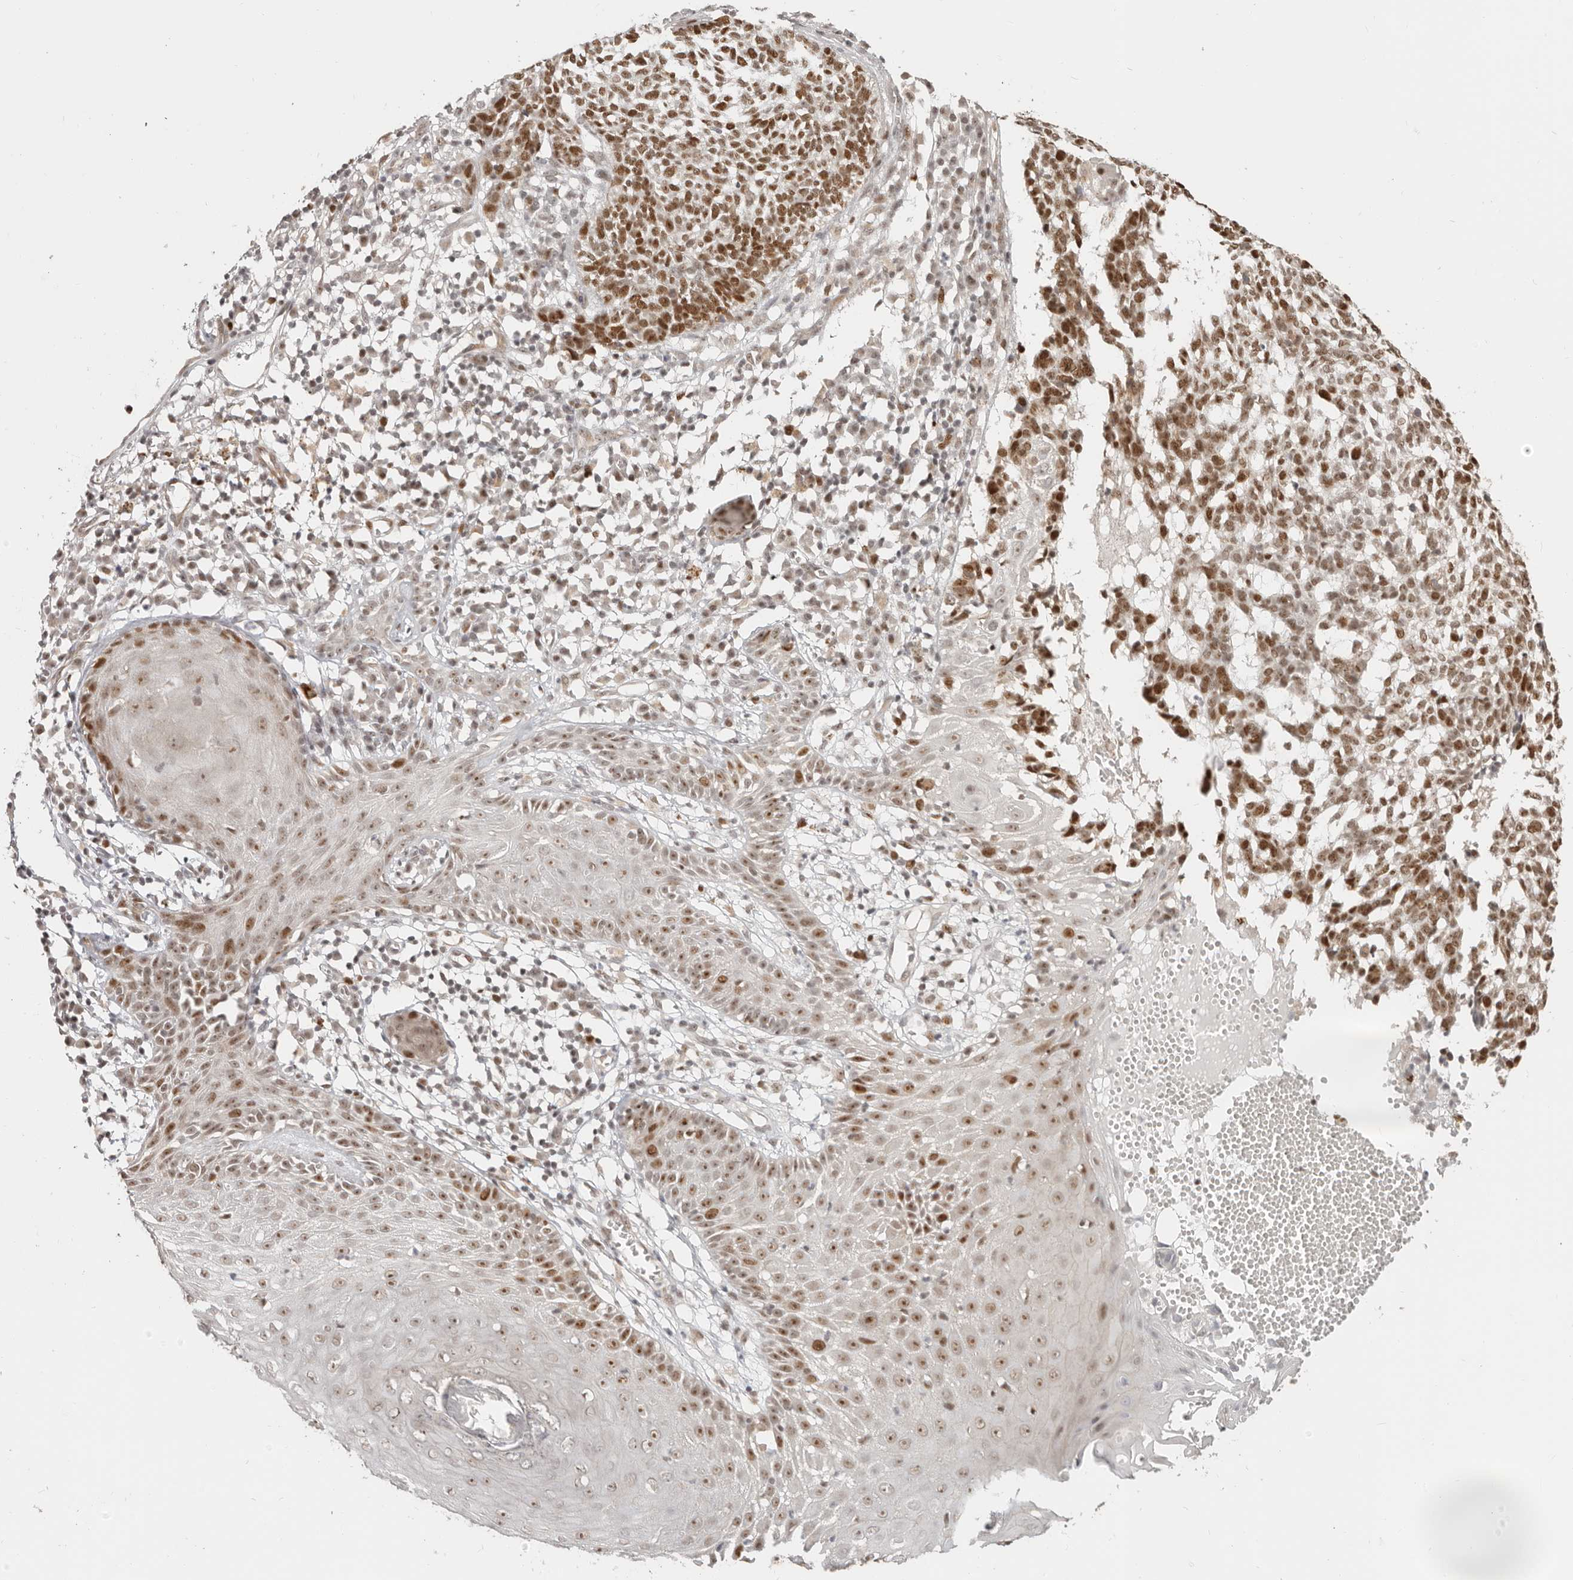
{"staining": {"intensity": "moderate", "quantity": ">75%", "location": "nuclear"}, "tissue": "skin cancer", "cell_type": "Tumor cells", "image_type": "cancer", "snomed": [{"axis": "morphology", "description": "Basal cell carcinoma"}, {"axis": "topography", "description": "Skin"}], "caption": "Moderate nuclear positivity is appreciated in approximately >75% of tumor cells in skin cancer (basal cell carcinoma).", "gene": "RFC2", "patient": {"sex": "male", "age": 85}}